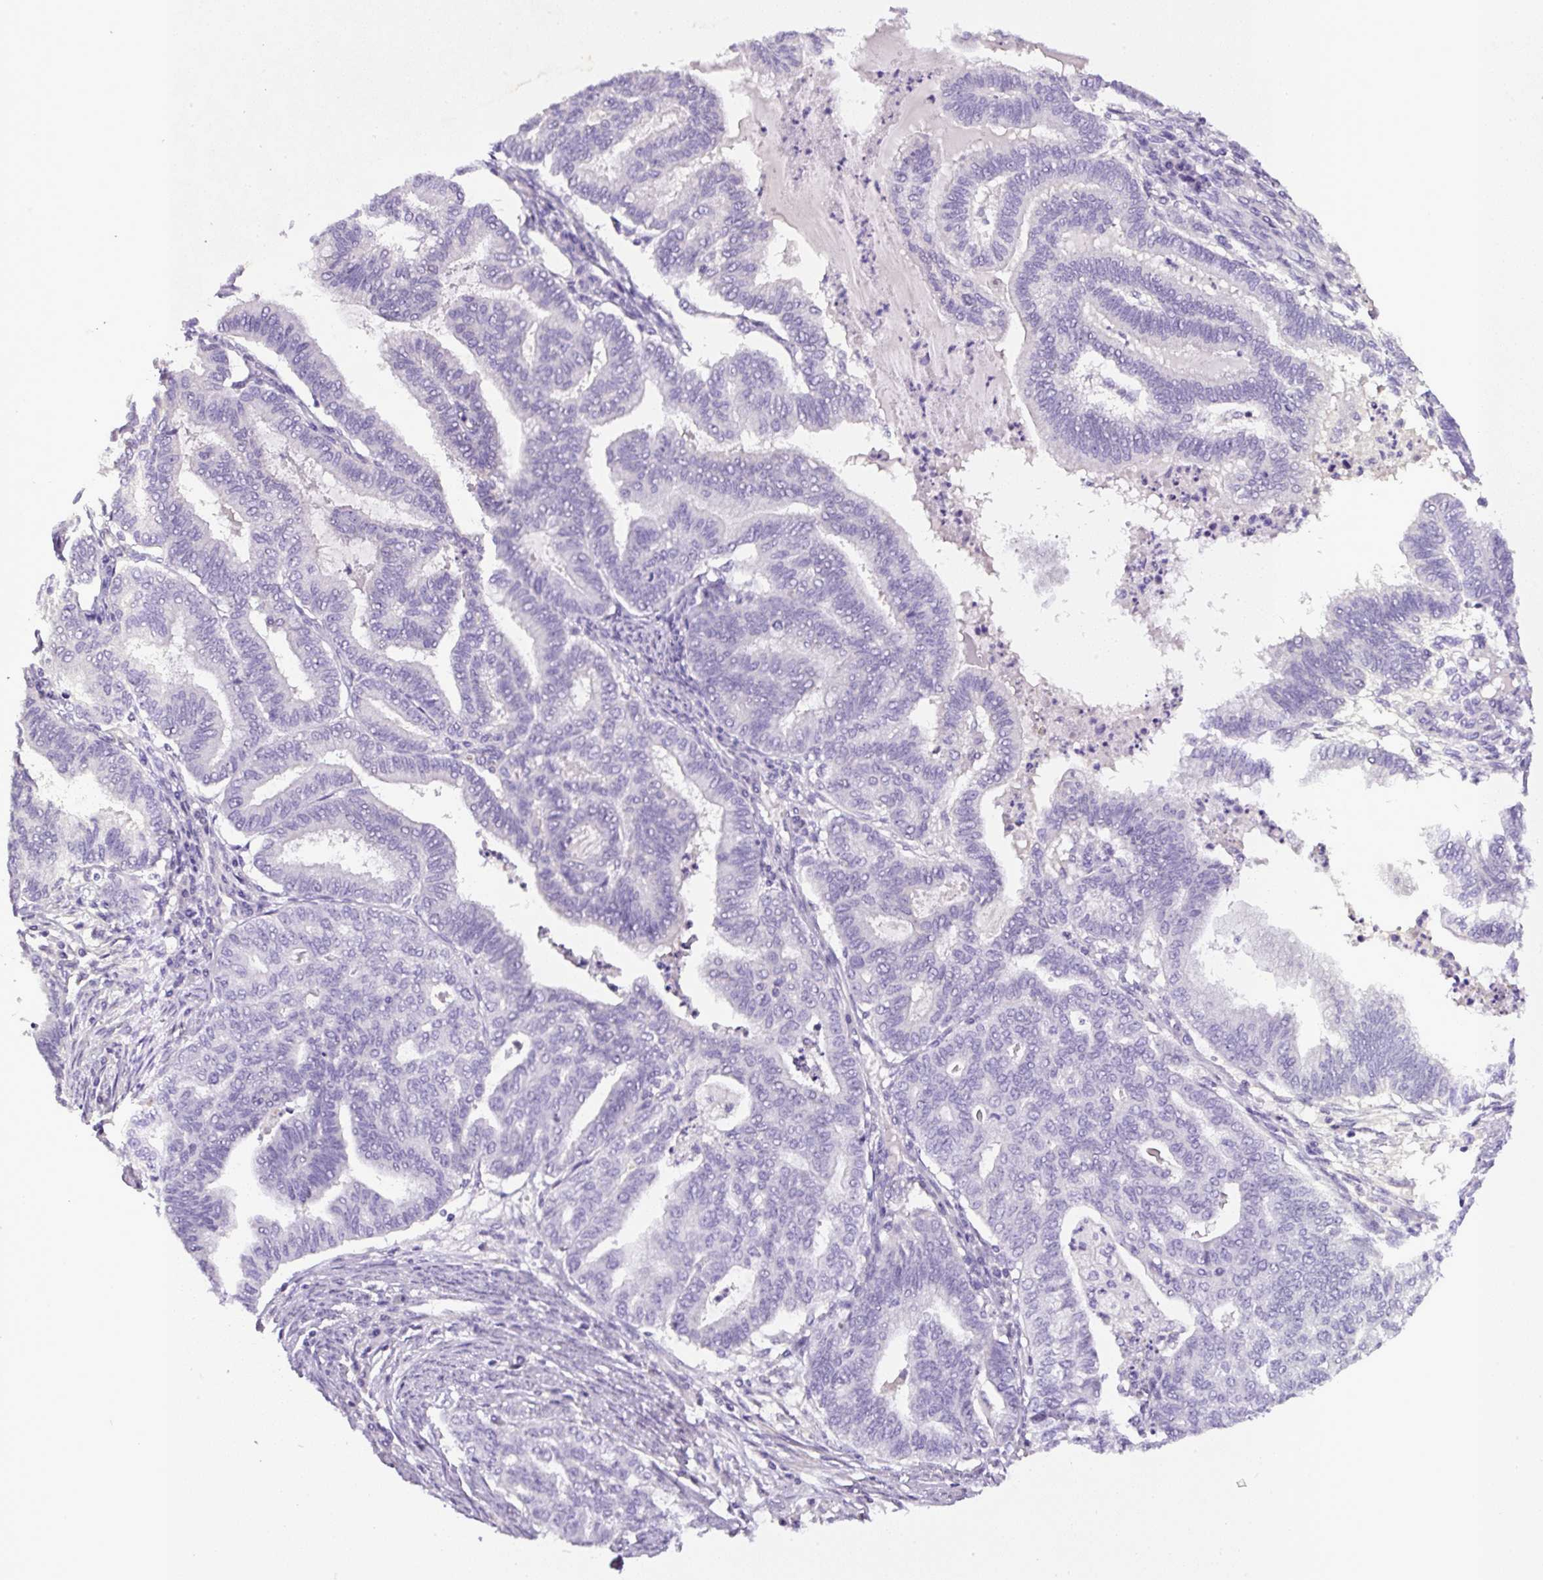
{"staining": {"intensity": "negative", "quantity": "none", "location": "none"}, "tissue": "endometrial cancer", "cell_type": "Tumor cells", "image_type": "cancer", "snomed": [{"axis": "morphology", "description": "Adenocarcinoma, NOS"}, {"axis": "topography", "description": "Endometrium"}], "caption": "Human endometrial cancer stained for a protein using immunohistochemistry (IHC) exhibits no expression in tumor cells.", "gene": "OR14A2", "patient": {"sex": "female", "age": 79}}